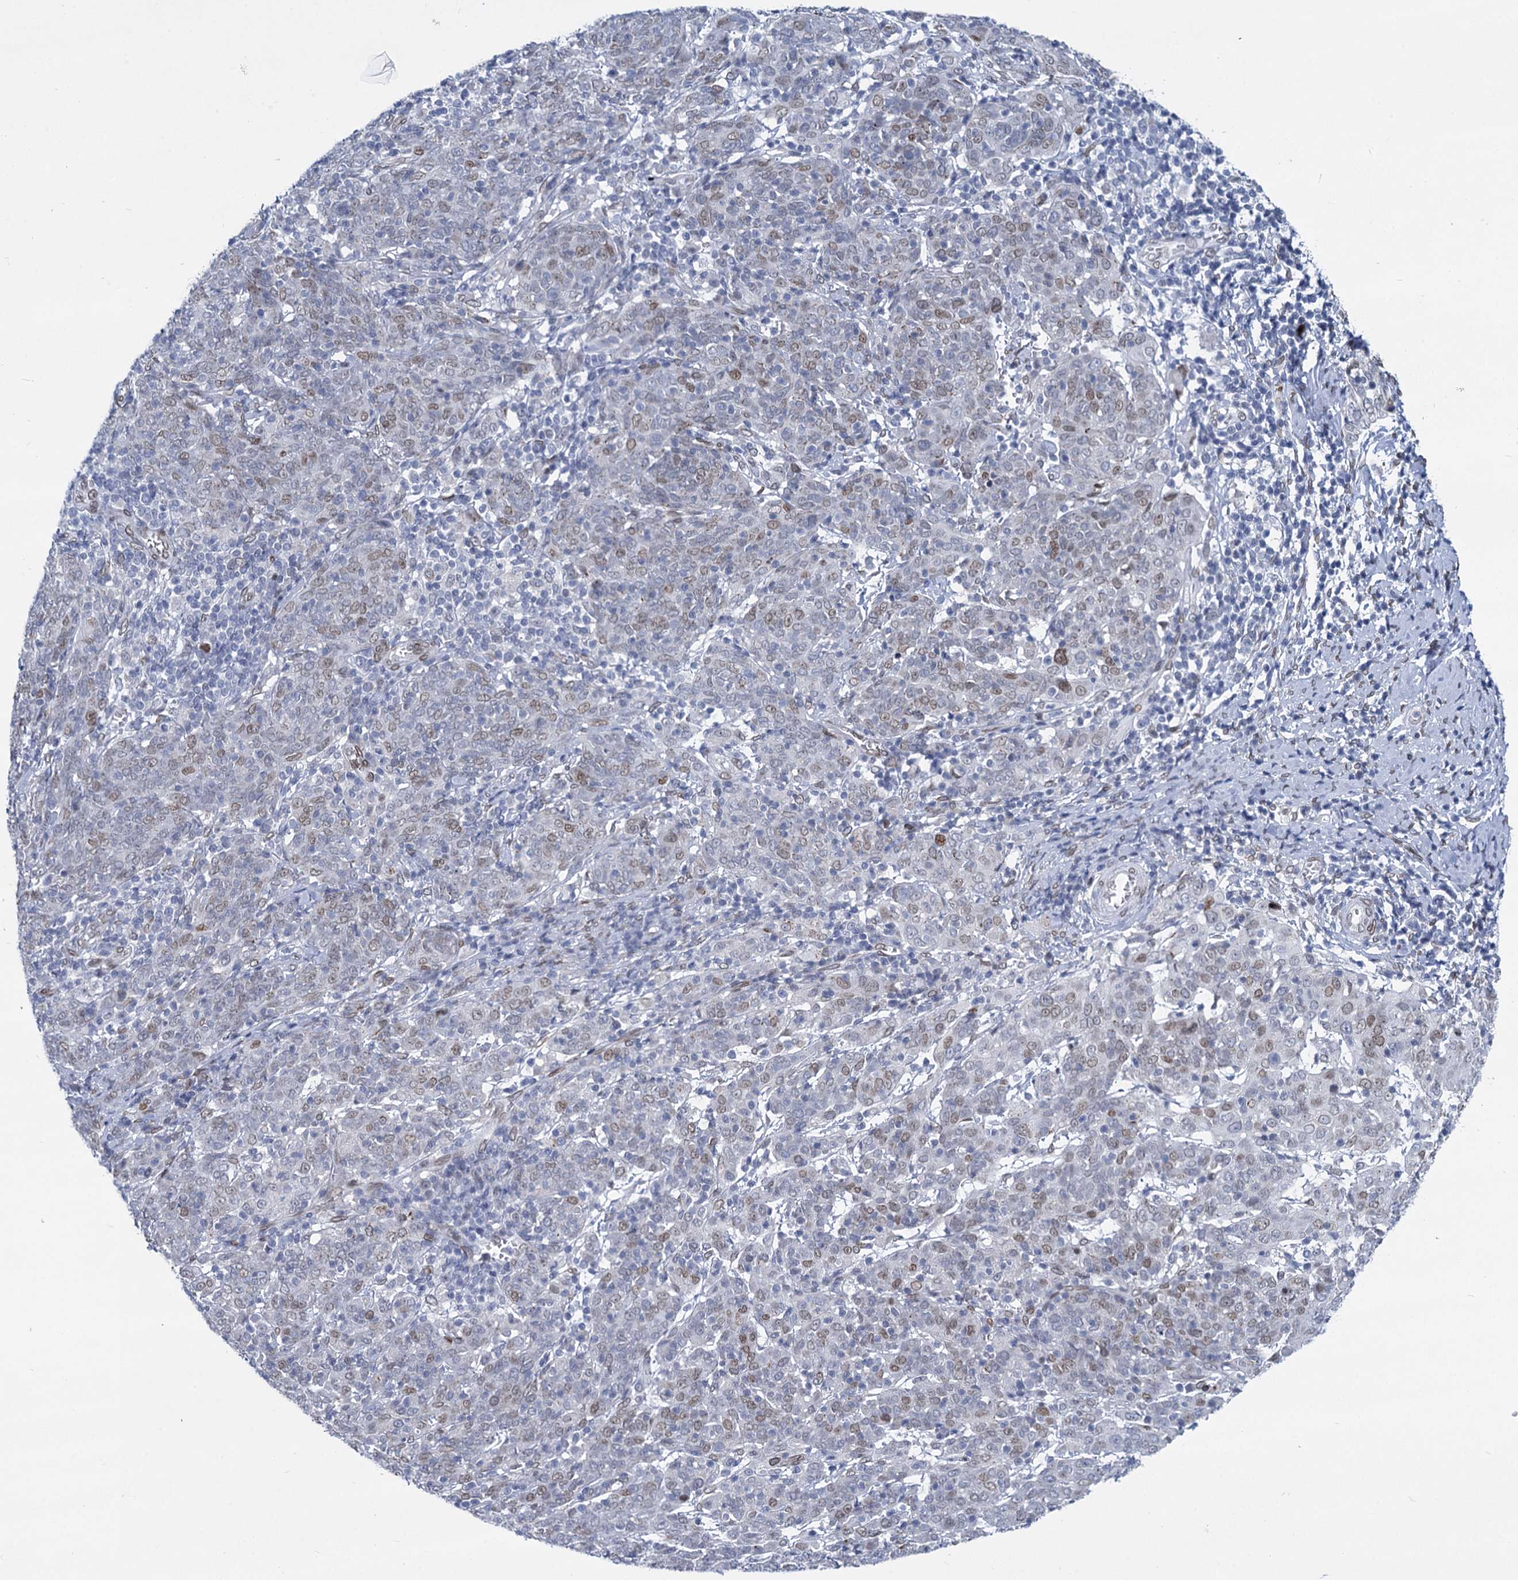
{"staining": {"intensity": "weak", "quantity": "25%-75%", "location": "cytoplasmic/membranous,nuclear"}, "tissue": "cervical cancer", "cell_type": "Tumor cells", "image_type": "cancer", "snomed": [{"axis": "morphology", "description": "Squamous cell carcinoma, NOS"}, {"axis": "topography", "description": "Cervix"}], "caption": "The image exhibits a brown stain indicating the presence of a protein in the cytoplasmic/membranous and nuclear of tumor cells in squamous cell carcinoma (cervical). (DAB IHC, brown staining for protein, blue staining for nuclei).", "gene": "PRSS35", "patient": {"sex": "female", "age": 67}}